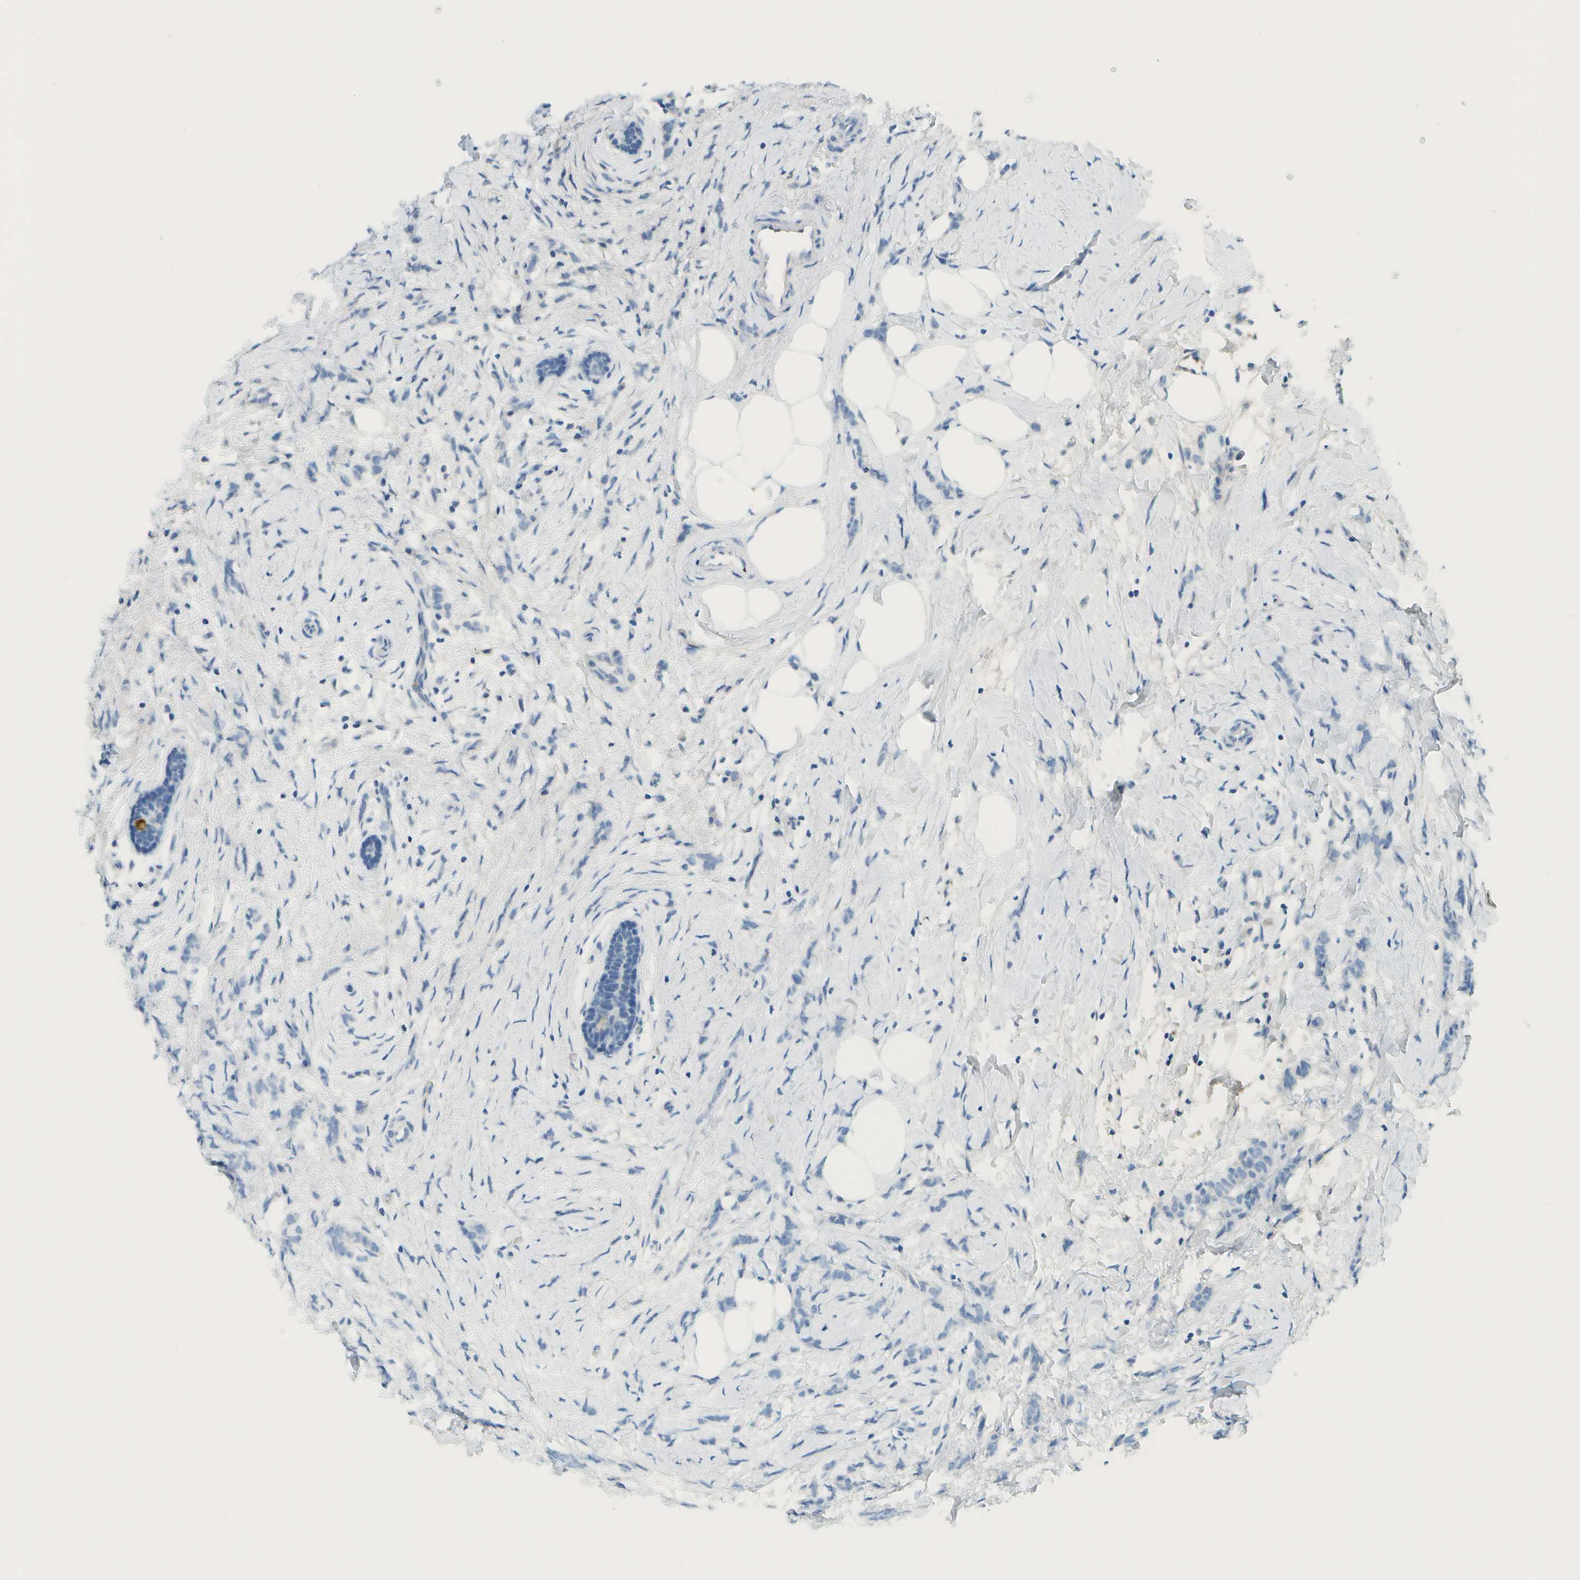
{"staining": {"intensity": "negative", "quantity": "none", "location": "none"}, "tissue": "breast cancer", "cell_type": "Tumor cells", "image_type": "cancer", "snomed": [{"axis": "morphology", "description": "Lobular carcinoma, in situ"}, {"axis": "morphology", "description": "Lobular carcinoma"}, {"axis": "topography", "description": "Breast"}], "caption": "IHC photomicrograph of neoplastic tissue: breast lobular carcinoma stained with DAB (3,3'-diaminobenzidine) exhibits no significant protein staining in tumor cells.", "gene": "C1S", "patient": {"sex": "female", "age": 41}}